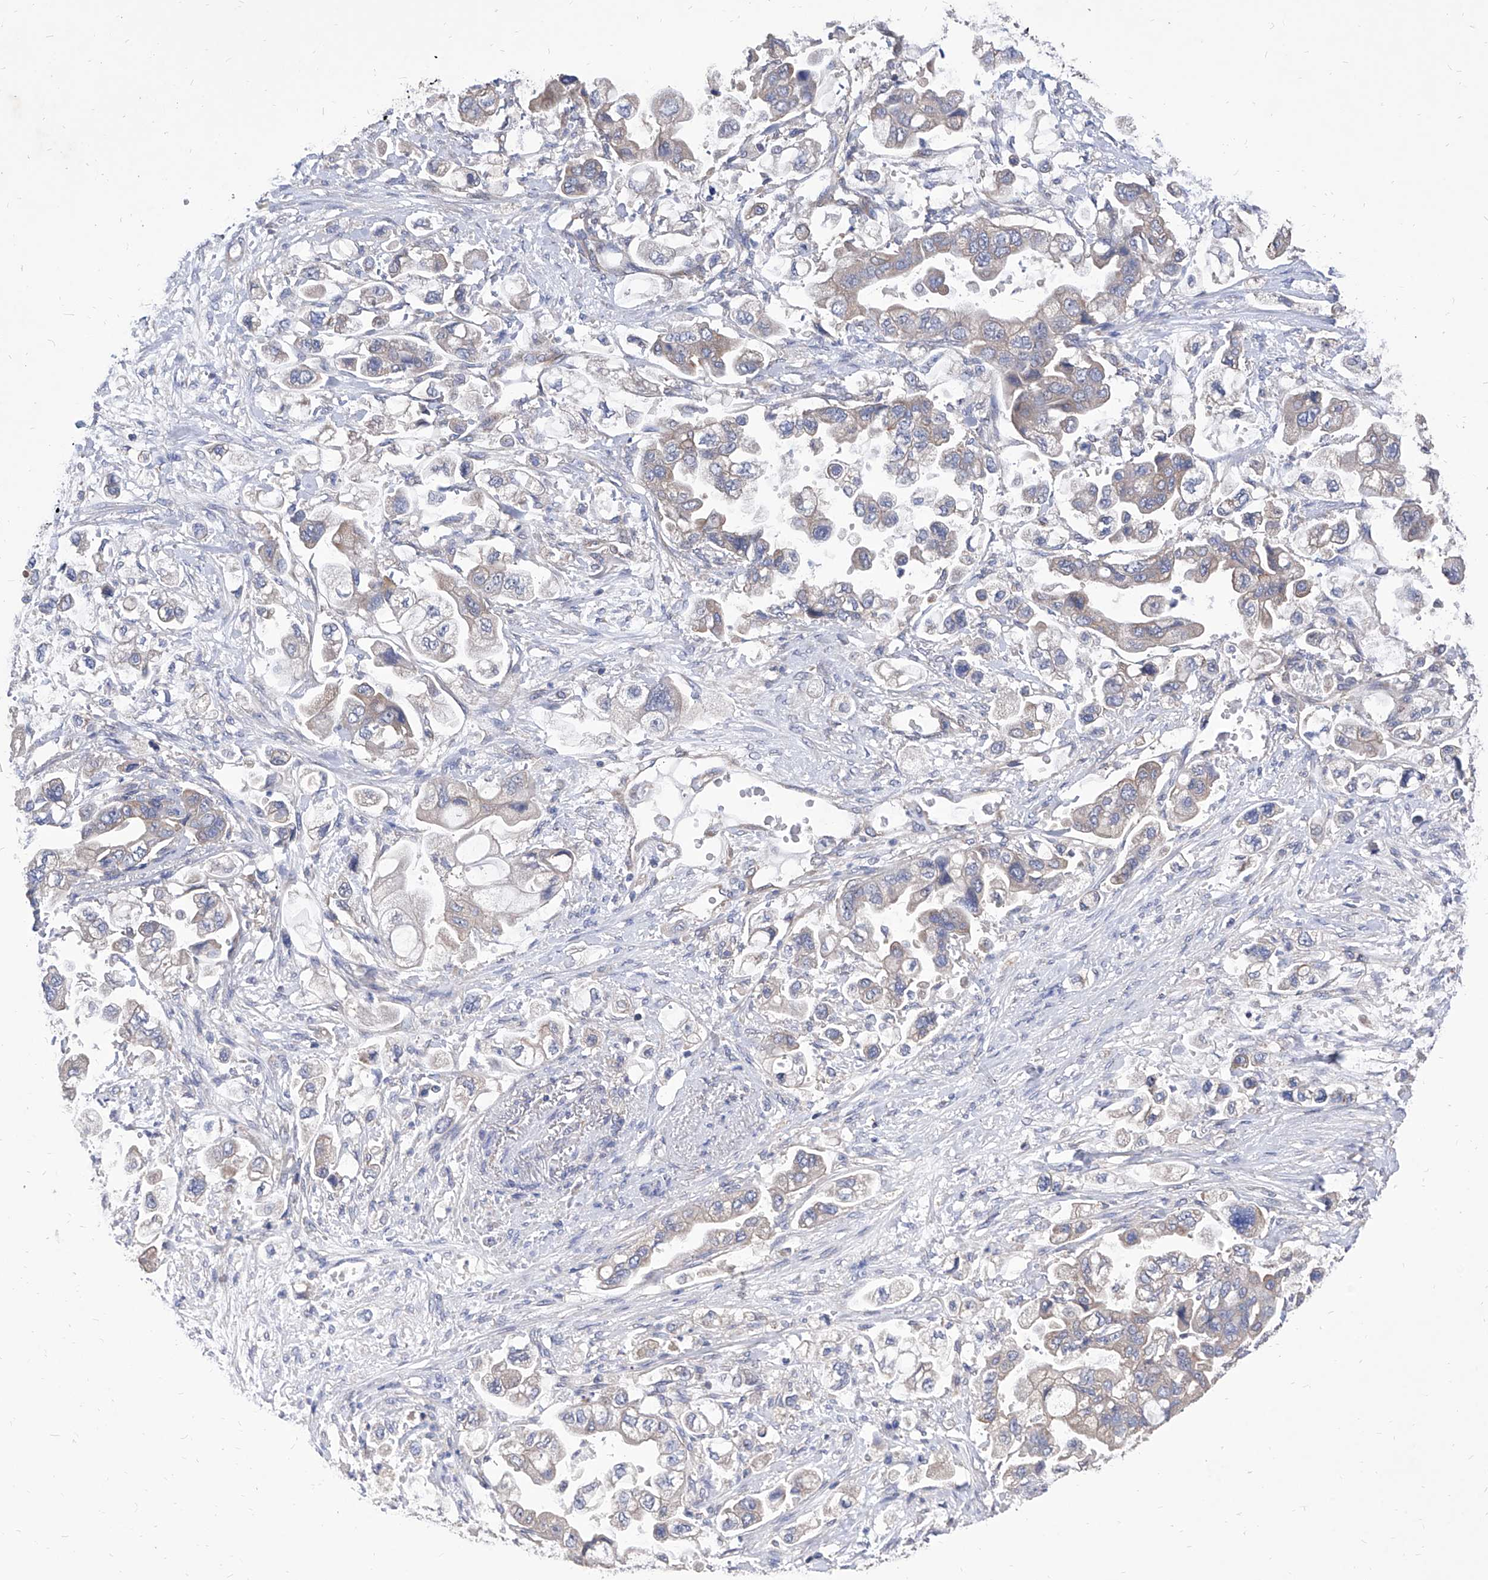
{"staining": {"intensity": "weak", "quantity": "<25%", "location": "cytoplasmic/membranous"}, "tissue": "stomach cancer", "cell_type": "Tumor cells", "image_type": "cancer", "snomed": [{"axis": "morphology", "description": "Adenocarcinoma, NOS"}, {"axis": "topography", "description": "Stomach"}], "caption": "High magnification brightfield microscopy of stomach cancer (adenocarcinoma) stained with DAB (brown) and counterstained with hematoxylin (blue): tumor cells show no significant expression.", "gene": "TJAP1", "patient": {"sex": "male", "age": 62}}